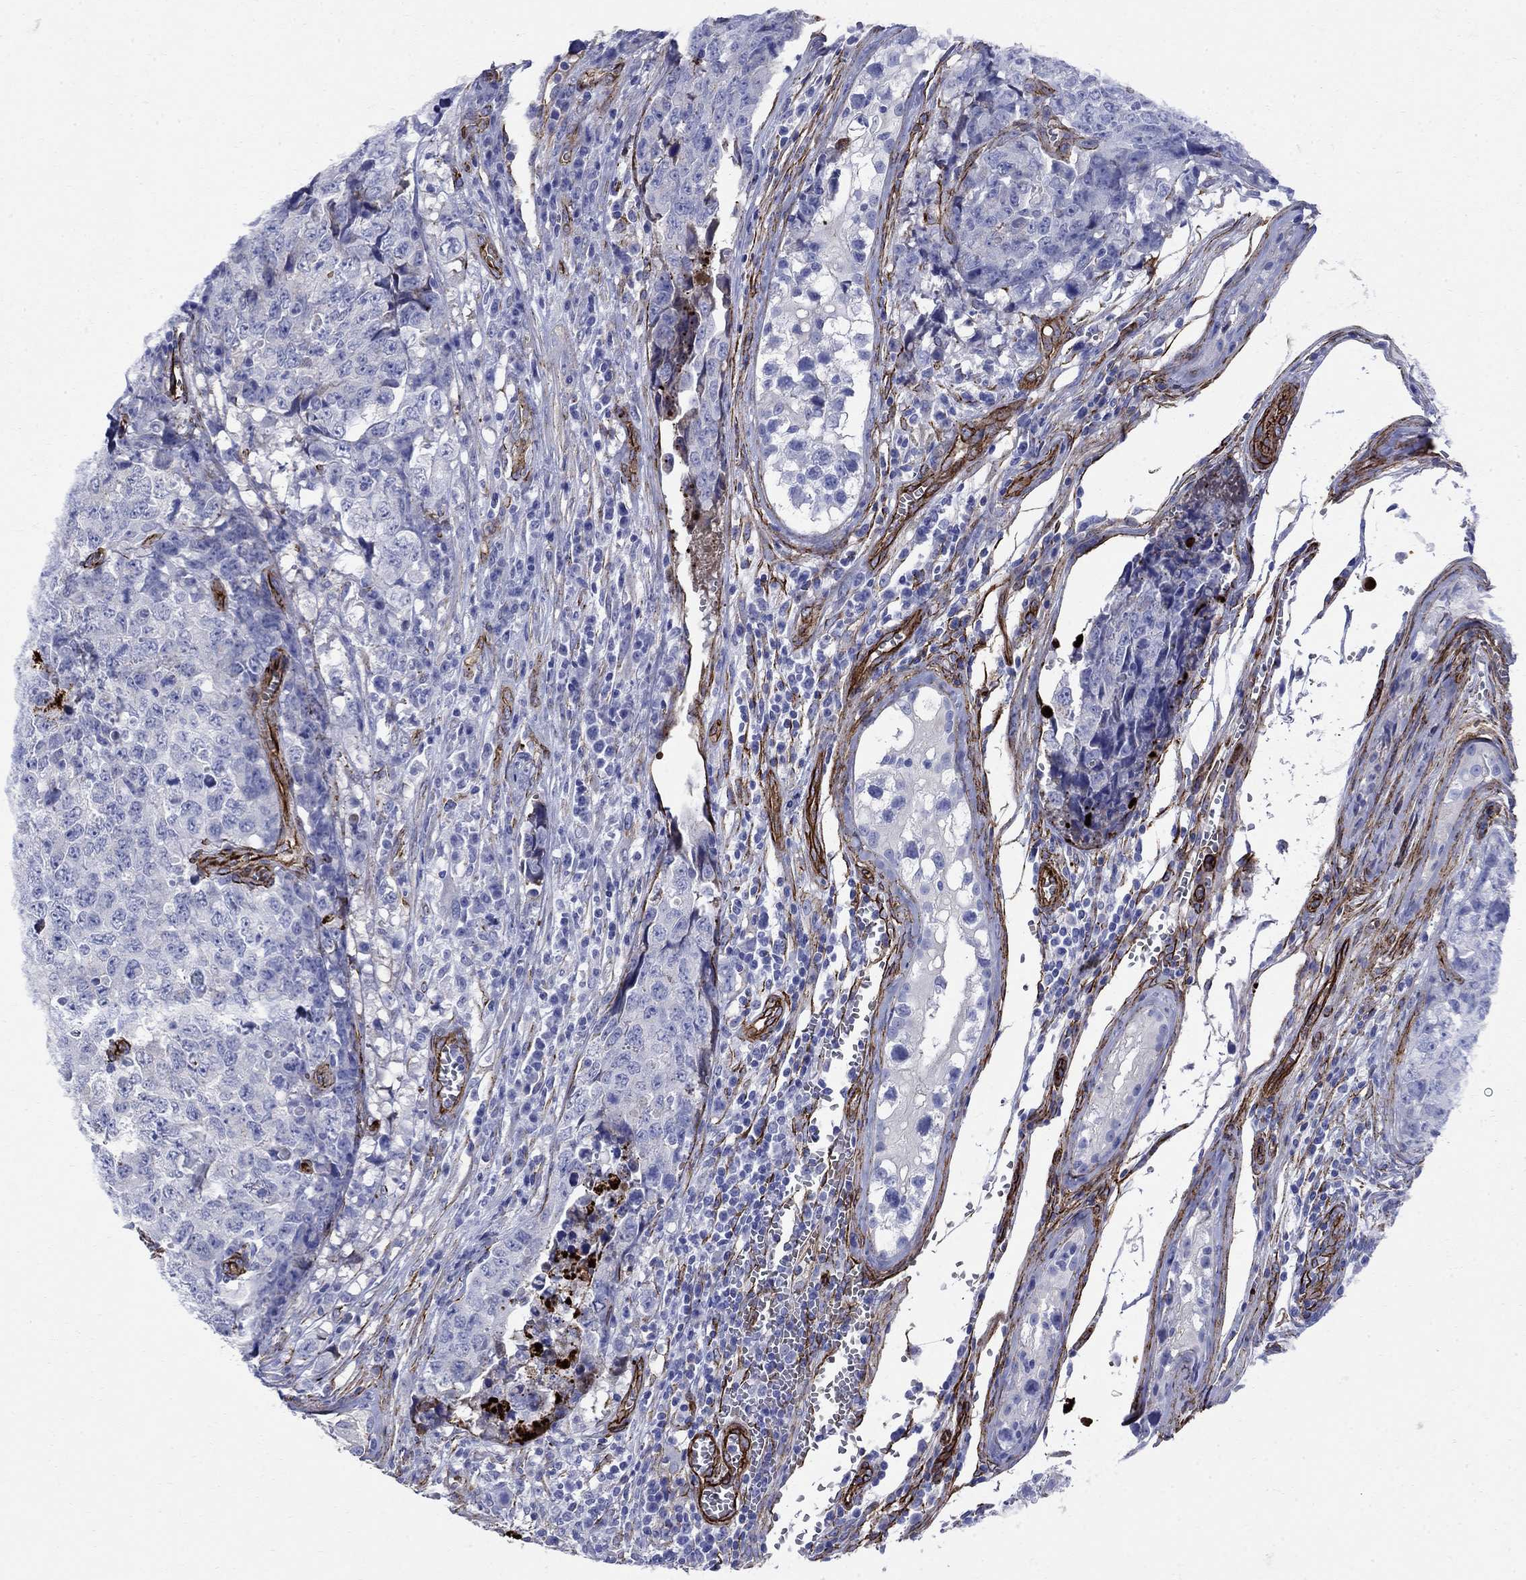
{"staining": {"intensity": "negative", "quantity": "none", "location": "none"}, "tissue": "testis cancer", "cell_type": "Tumor cells", "image_type": "cancer", "snomed": [{"axis": "morphology", "description": "Carcinoma, Embryonal, NOS"}, {"axis": "topography", "description": "Testis"}], "caption": "A high-resolution image shows immunohistochemistry (IHC) staining of testis cancer (embryonal carcinoma), which demonstrates no significant positivity in tumor cells.", "gene": "VTN", "patient": {"sex": "male", "age": 23}}